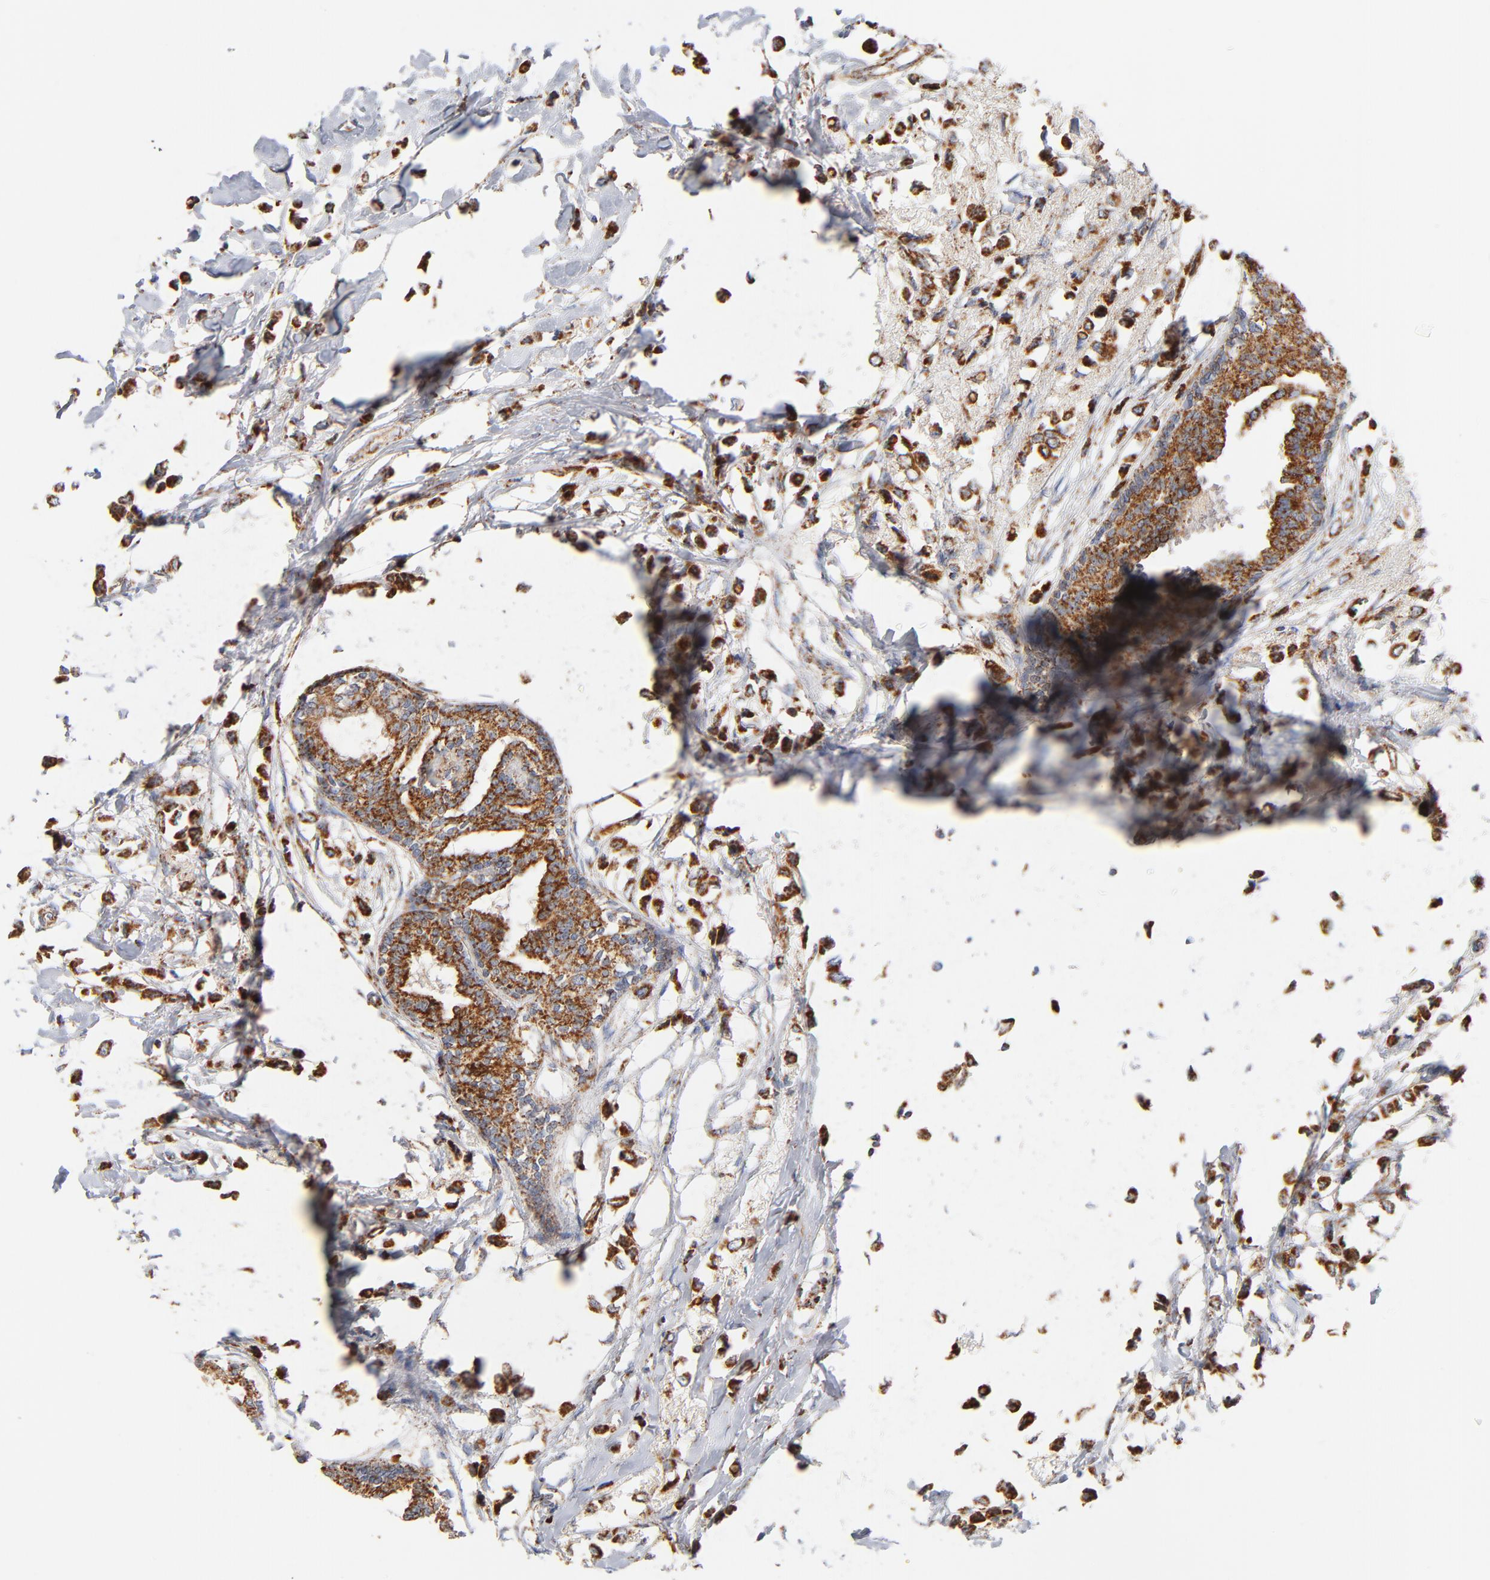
{"staining": {"intensity": "strong", "quantity": ">75%", "location": "cytoplasmic/membranous"}, "tissue": "breast cancer", "cell_type": "Tumor cells", "image_type": "cancer", "snomed": [{"axis": "morphology", "description": "Lobular carcinoma"}, {"axis": "topography", "description": "Breast"}], "caption": "Immunohistochemical staining of breast cancer (lobular carcinoma) exhibits strong cytoplasmic/membranous protein staining in about >75% of tumor cells.", "gene": "UQCRC1", "patient": {"sex": "female", "age": 51}}